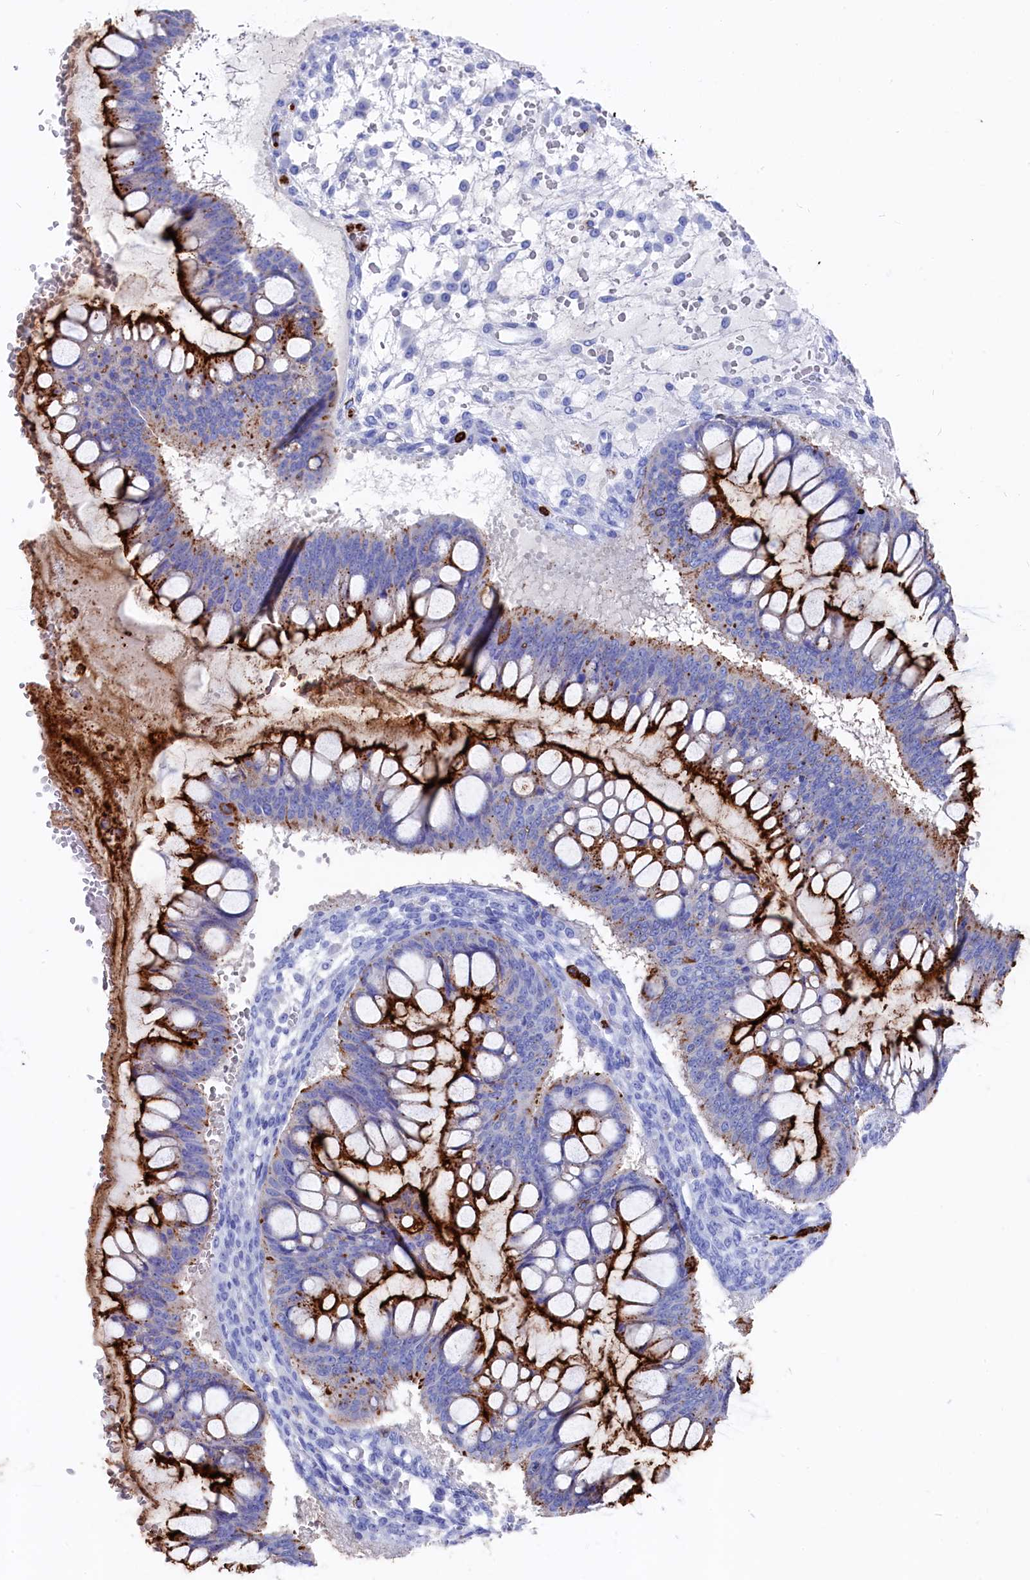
{"staining": {"intensity": "strong", "quantity": "25%-75%", "location": "cytoplasmic/membranous"}, "tissue": "ovarian cancer", "cell_type": "Tumor cells", "image_type": "cancer", "snomed": [{"axis": "morphology", "description": "Cystadenocarcinoma, mucinous, NOS"}, {"axis": "topography", "description": "Ovary"}], "caption": "Immunohistochemical staining of human mucinous cystadenocarcinoma (ovarian) demonstrates strong cytoplasmic/membranous protein staining in about 25%-75% of tumor cells. (DAB (3,3'-diaminobenzidine) = brown stain, brightfield microscopy at high magnification).", "gene": "PLAC8", "patient": {"sex": "female", "age": 73}}